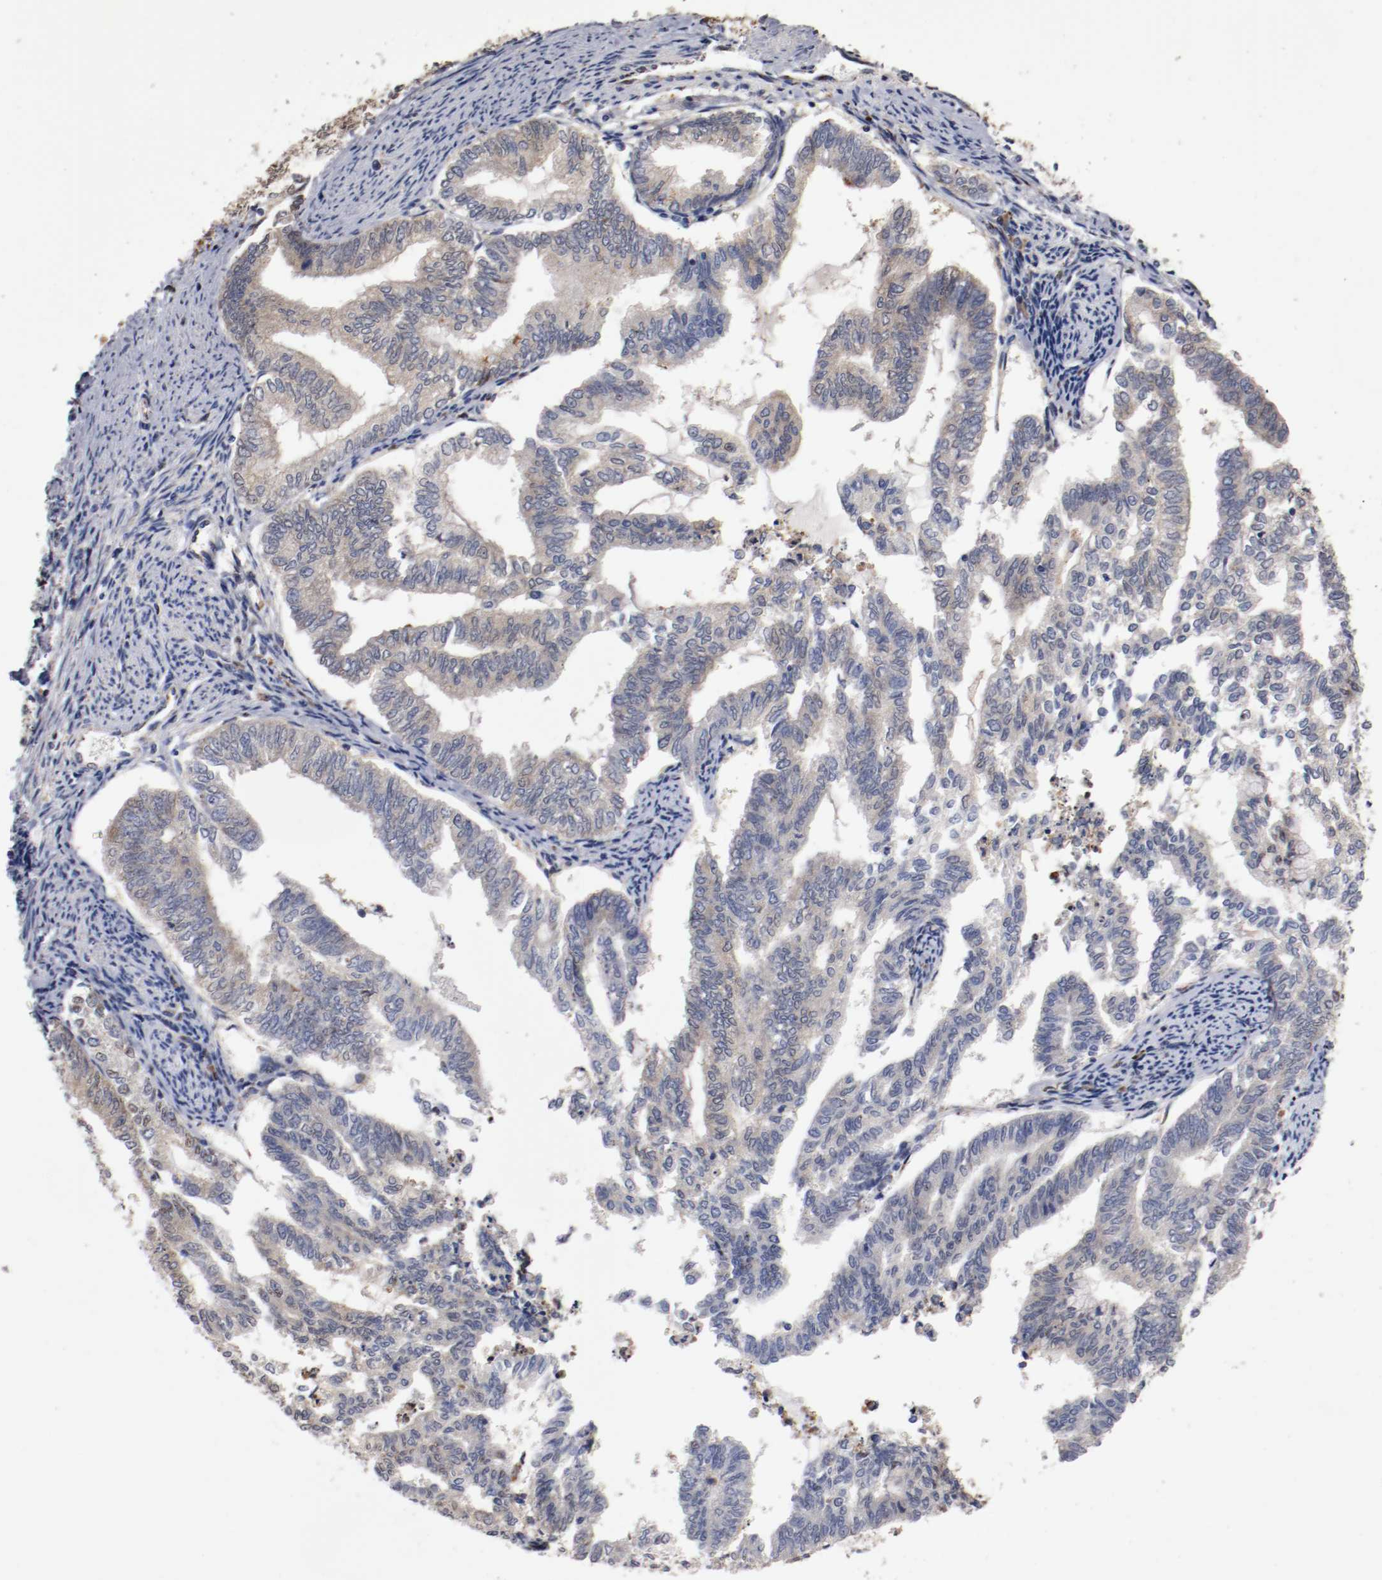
{"staining": {"intensity": "weak", "quantity": ">75%", "location": "cytoplasmic/membranous"}, "tissue": "endometrial cancer", "cell_type": "Tumor cells", "image_type": "cancer", "snomed": [{"axis": "morphology", "description": "Adenocarcinoma, NOS"}, {"axis": "topography", "description": "Endometrium"}], "caption": "Immunohistochemical staining of endometrial adenocarcinoma reveals low levels of weak cytoplasmic/membranous positivity in about >75% of tumor cells. (Stains: DAB in brown, nuclei in blue, Microscopy: brightfield microscopy at high magnification).", "gene": "TNFSF13", "patient": {"sex": "female", "age": 79}}